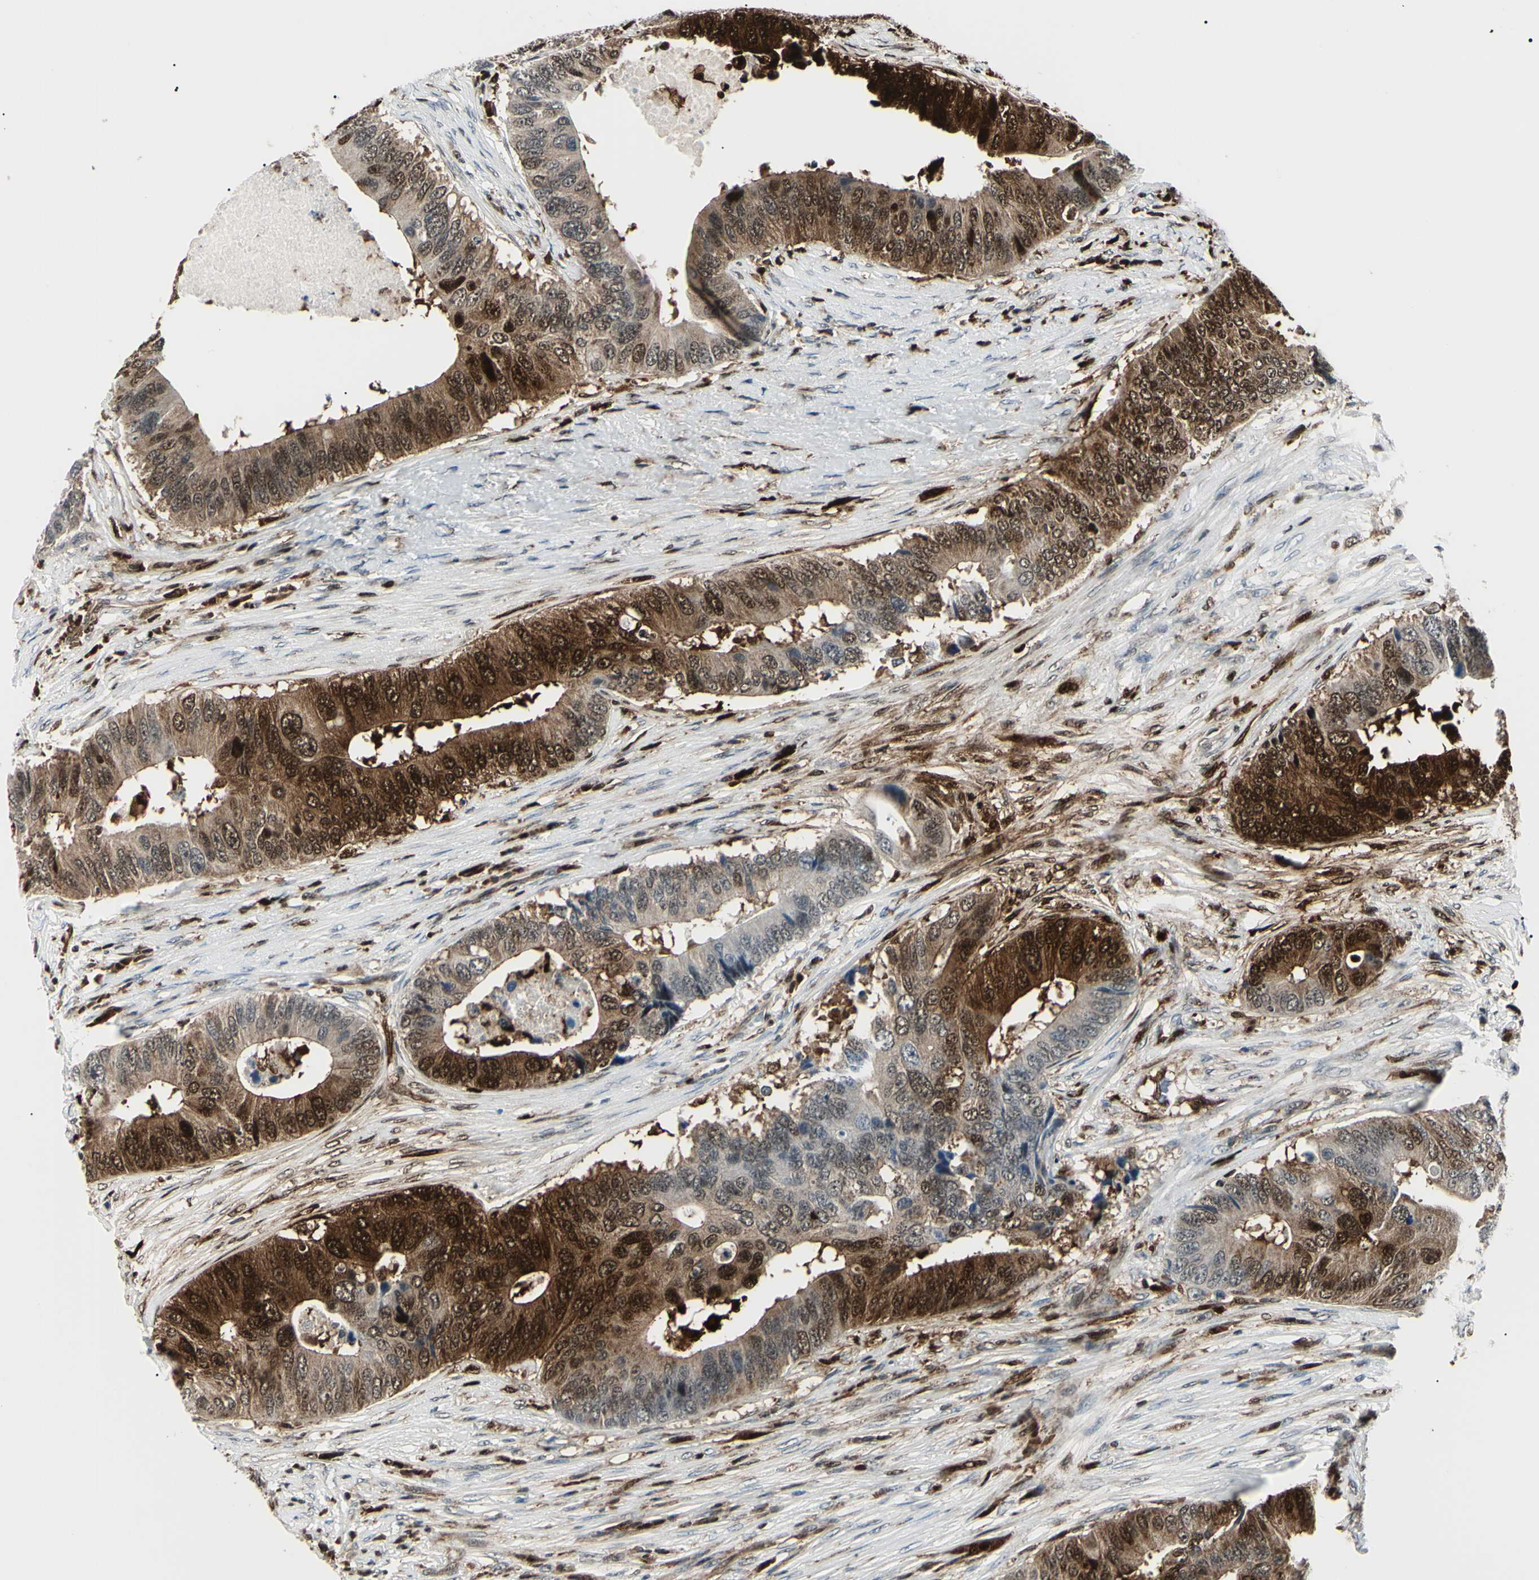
{"staining": {"intensity": "moderate", "quantity": "25%-75%", "location": "cytoplasmic/membranous,nuclear"}, "tissue": "colorectal cancer", "cell_type": "Tumor cells", "image_type": "cancer", "snomed": [{"axis": "morphology", "description": "Adenocarcinoma, NOS"}, {"axis": "topography", "description": "Colon"}], "caption": "Moderate cytoplasmic/membranous and nuclear staining is identified in about 25%-75% of tumor cells in colorectal cancer.", "gene": "PGK1", "patient": {"sex": "male", "age": 71}}